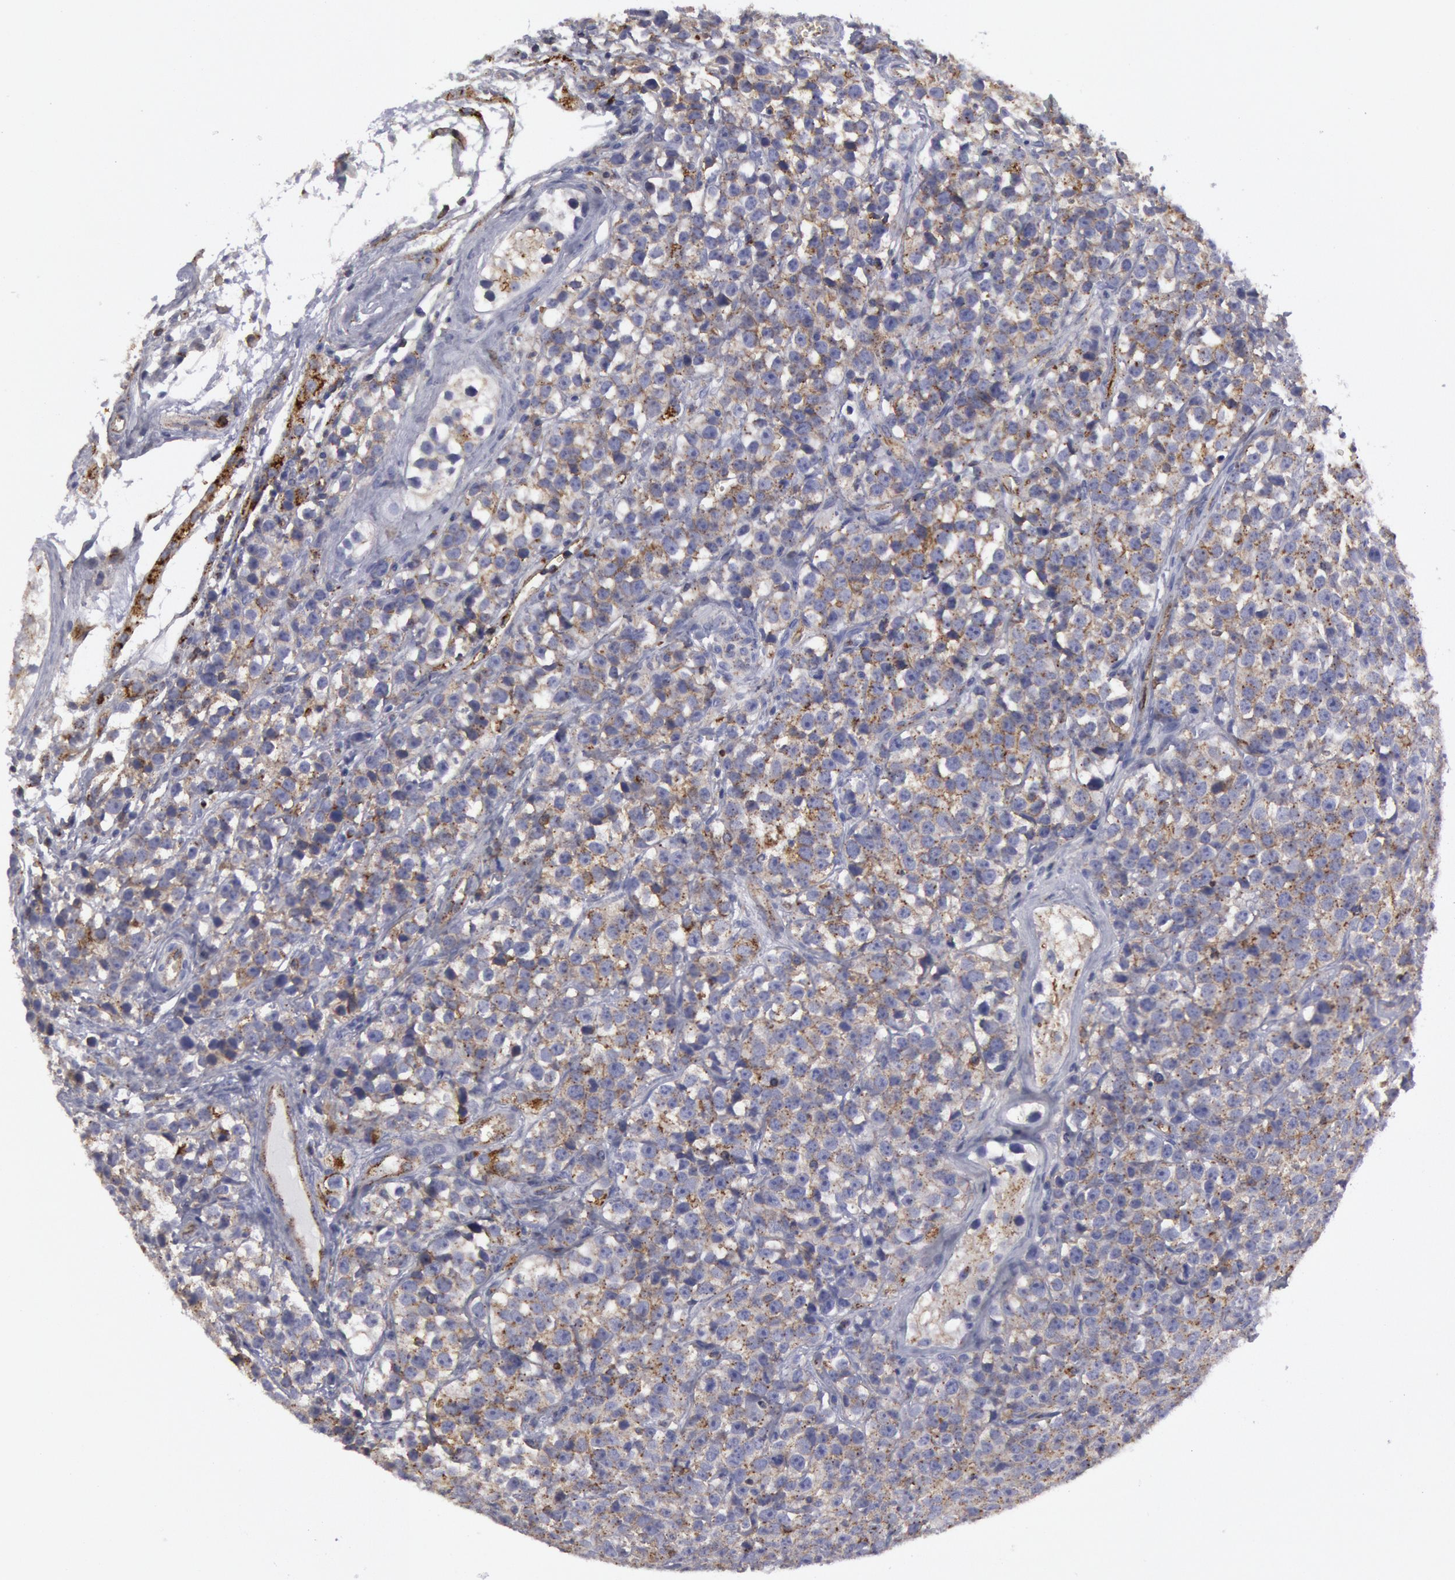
{"staining": {"intensity": "negative", "quantity": "none", "location": "none"}, "tissue": "testis cancer", "cell_type": "Tumor cells", "image_type": "cancer", "snomed": [{"axis": "morphology", "description": "Seminoma, NOS"}, {"axis": "topography", "description": "Testis"}], "caption": "IHC of seminoma (testis) shows no positivity in tumor cells. (IHC, brightfield microscopy, high magnification).", "gene": "FLOT1", "patient": {"sex": "male", "age": 25}}